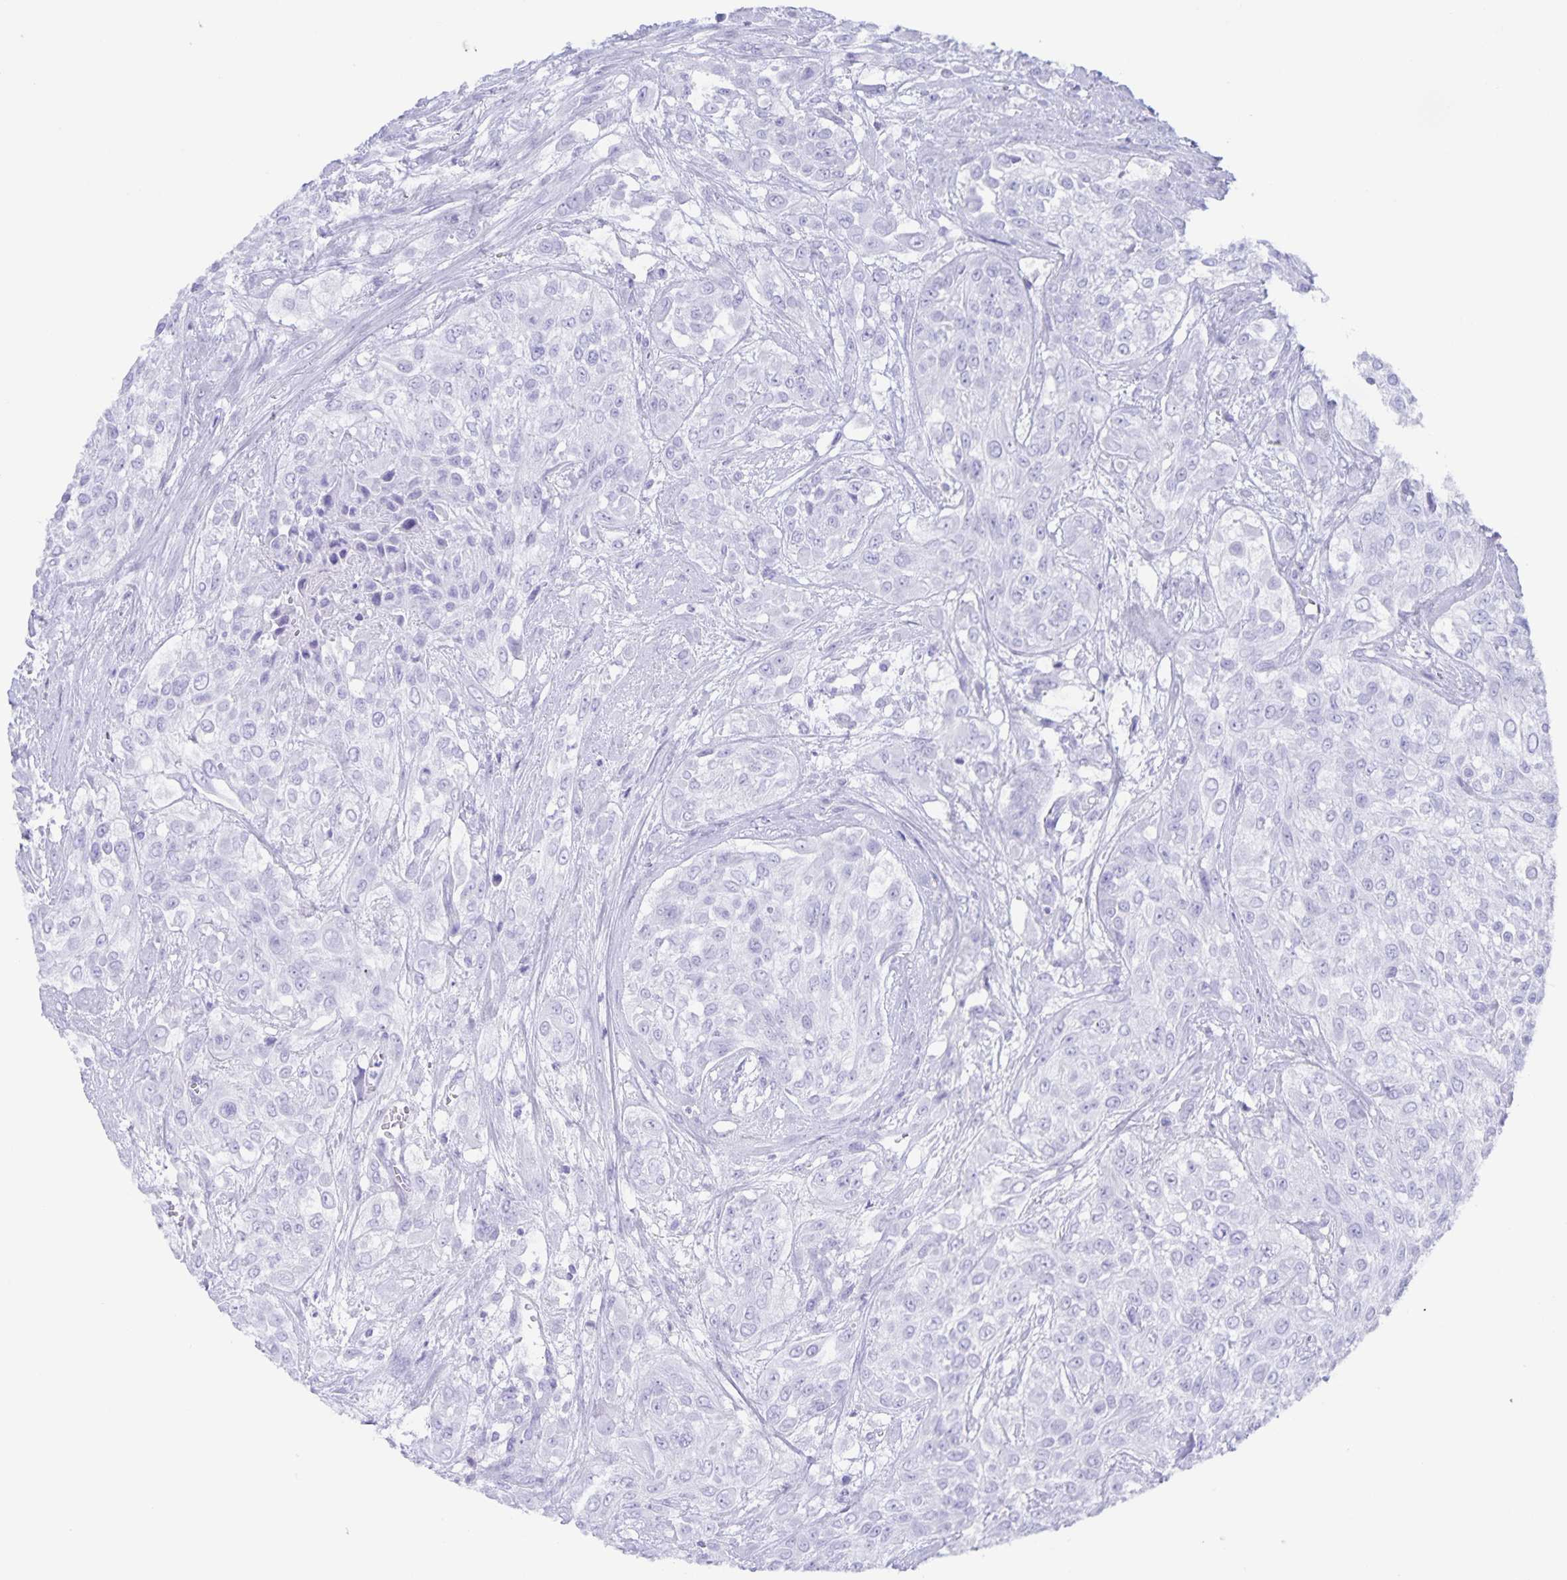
{"staining": {"intensity": "negative", "quantity": "none", "location": "none"}, "tissue": "urothelial cancer", "cell_type": "Tumor cells", "image_type": "cancer", "snomed": [{"axis": "morphology", "description": "Urothelial carcinoma, High grade"}, {"axis": "topography", "description": "Urinary bladder"}], "caption": "High power microscopy image of an immunohistochemistry (IHC) histopathology image of urothelial cancer, revealing no significant expression in tumor cells.", "gene": "AQP4", "patient": {"sex": "male", "age": 57}}